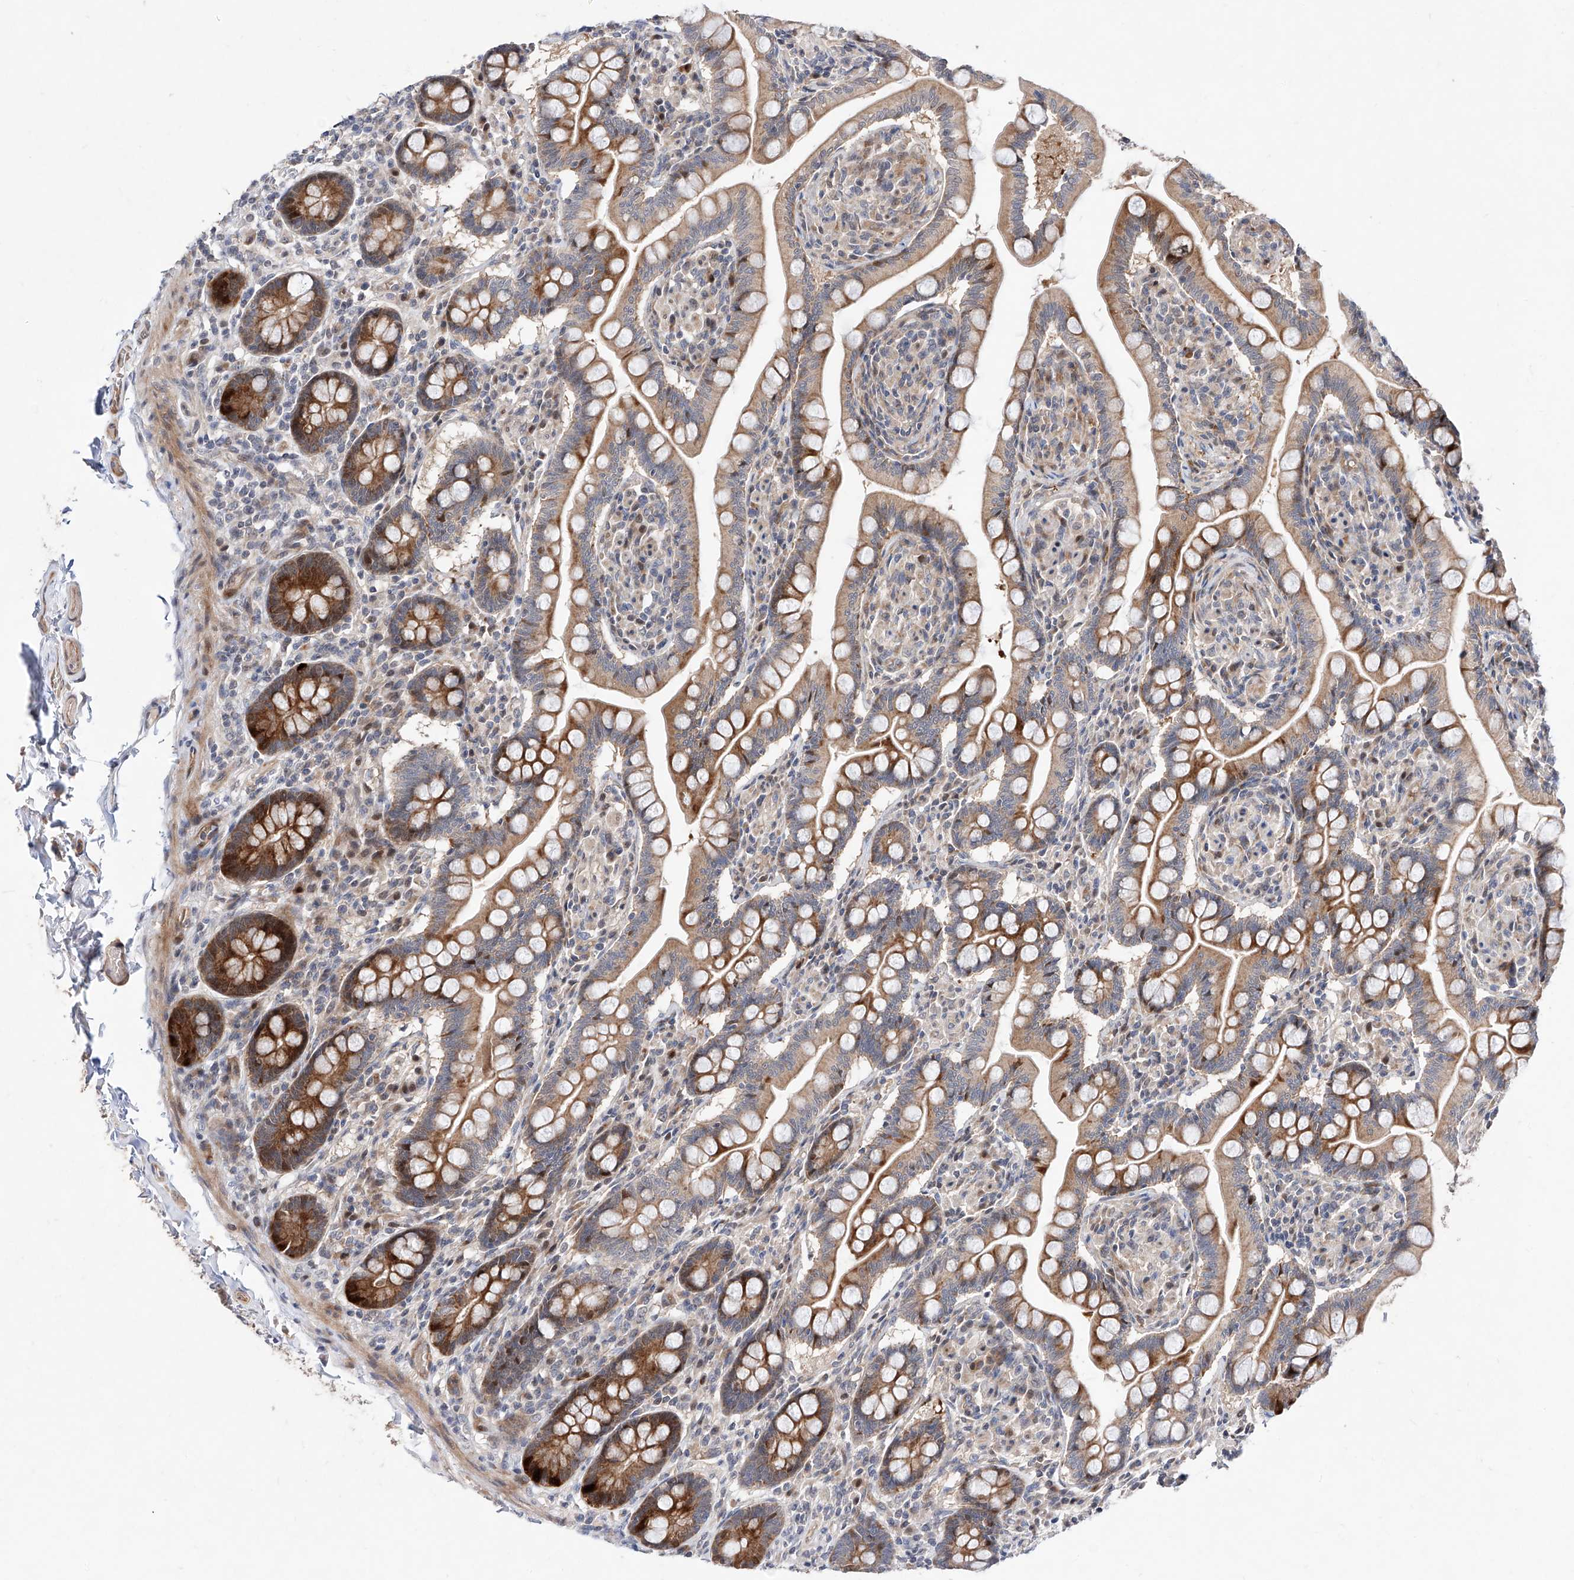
{"staining": {"intensity": "strong", "quantity": "25%-75%", "location": "cytoplasmic/membranous,nuclear"}, "tissue": "small intestine", "cell_type": "Glandular cells", "image_type": "normal", "snomed": [{"axis": "morphology", "description": "Normal tissue, NOS"}, {"axis": "topography", "description": "Small intestine"}], "caption": "Immunohistochemistry (DAB (3,3'-diaminobenzidine)) staining of normal human small intestine exhibits strong cytoplasmic/membranous,nuclear protein positivity in about 25%-75% of glandular cells.", "gene": "FUCA2", "patient": {"sex": "female", "age": 64}}